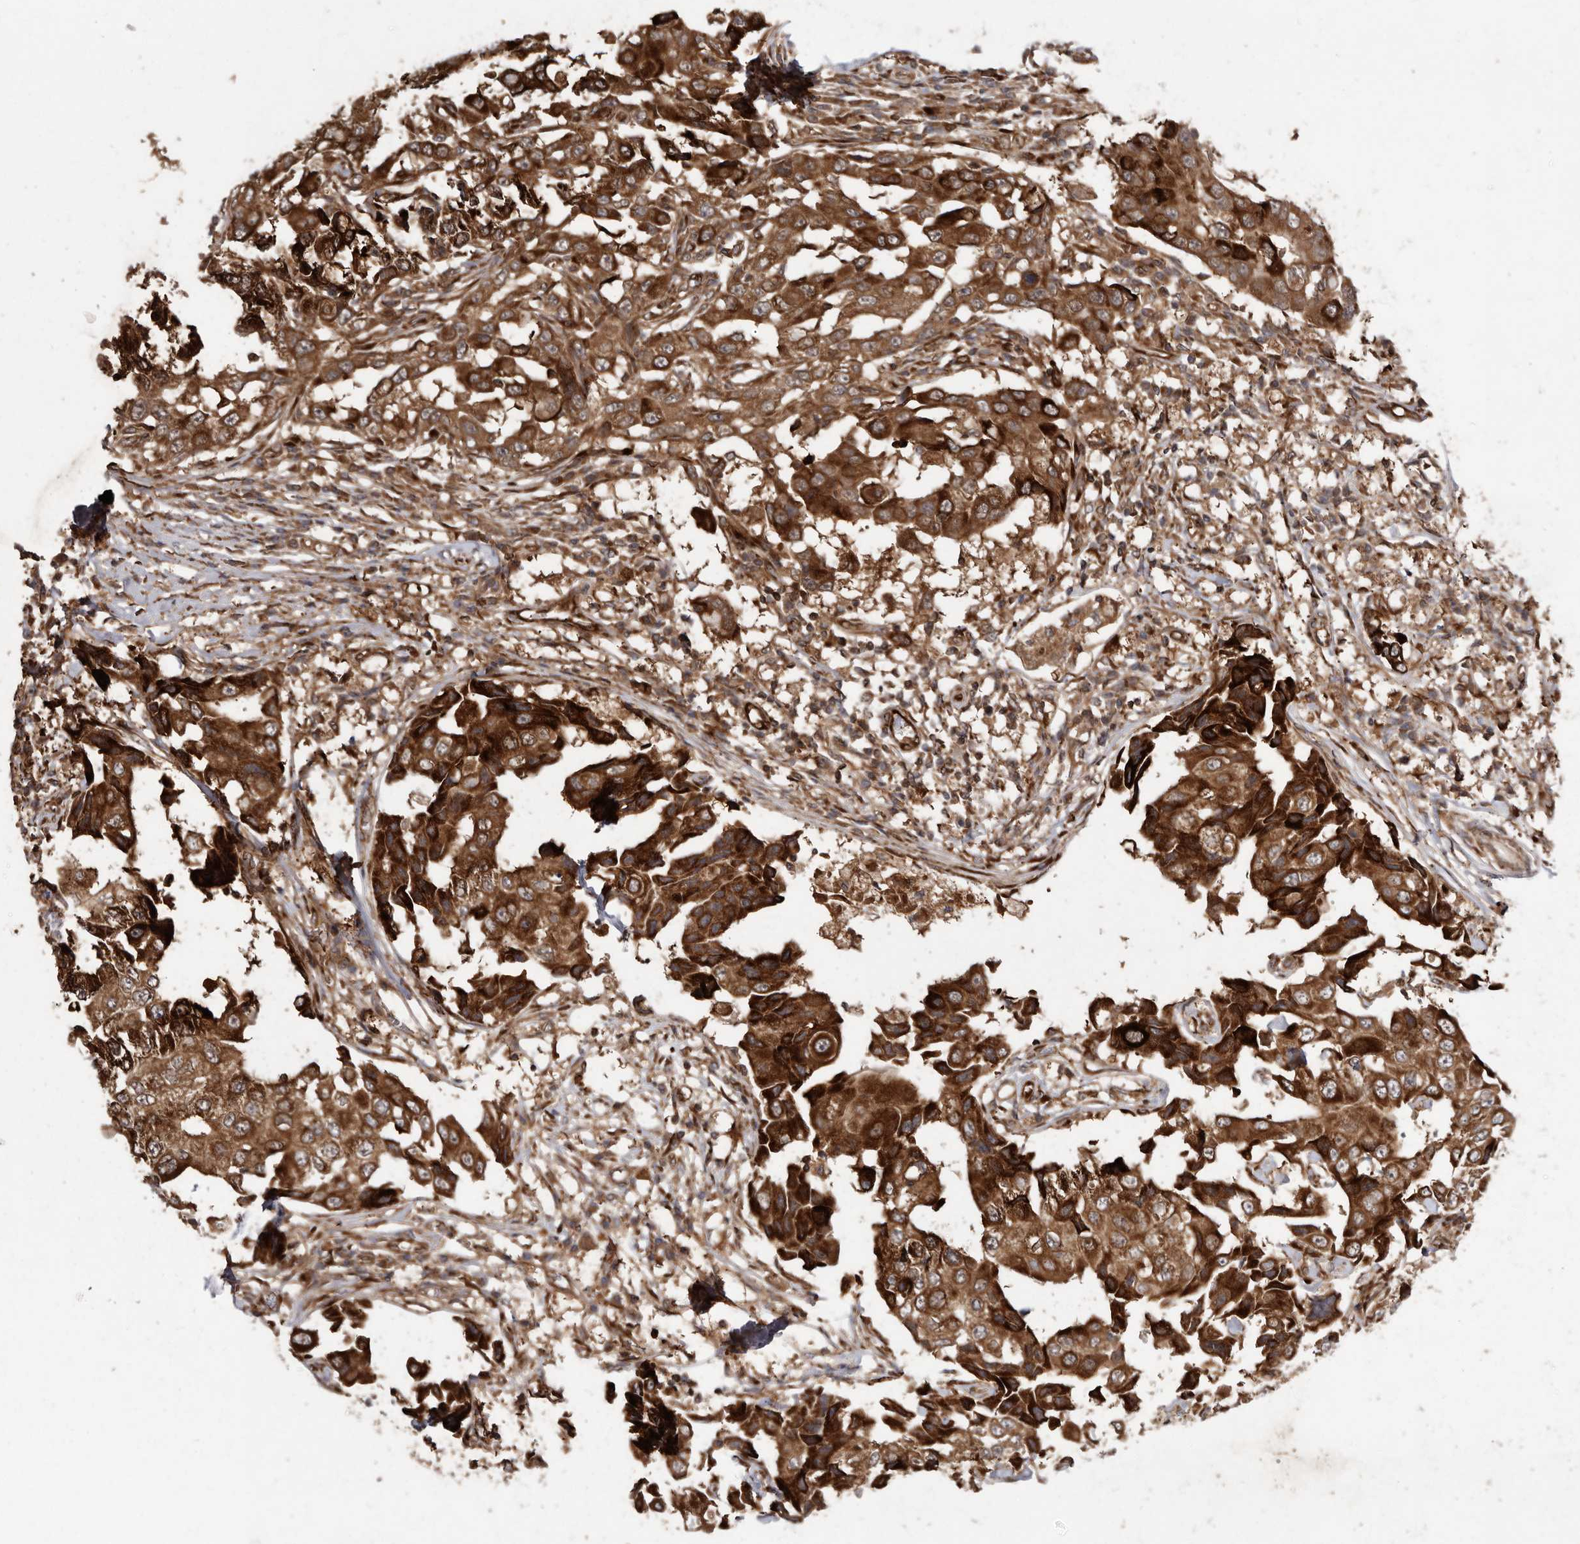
{"staining": {"intensity": "strong", "quantity": ">75%", "location": "cytoplasmic/membranous"}, "tissue": "breast cancer", "cell_type": "Tumor cells", "image_type": "cancer", "snomed": [{"axis": "morphology", "description": "Duct carcinoma"}, {"axis": "topography", "description": "Breast"}], "caption": "Immunohistochemistry (DAB (3,3'-diaminobenzidine)) staining of breast cancer exhibits strong cytoplasmic/membranous protein positivity in about >75% of tumor cells.", "gene": "FLAD1", "patient": {"sex": "female", "age": 27}}